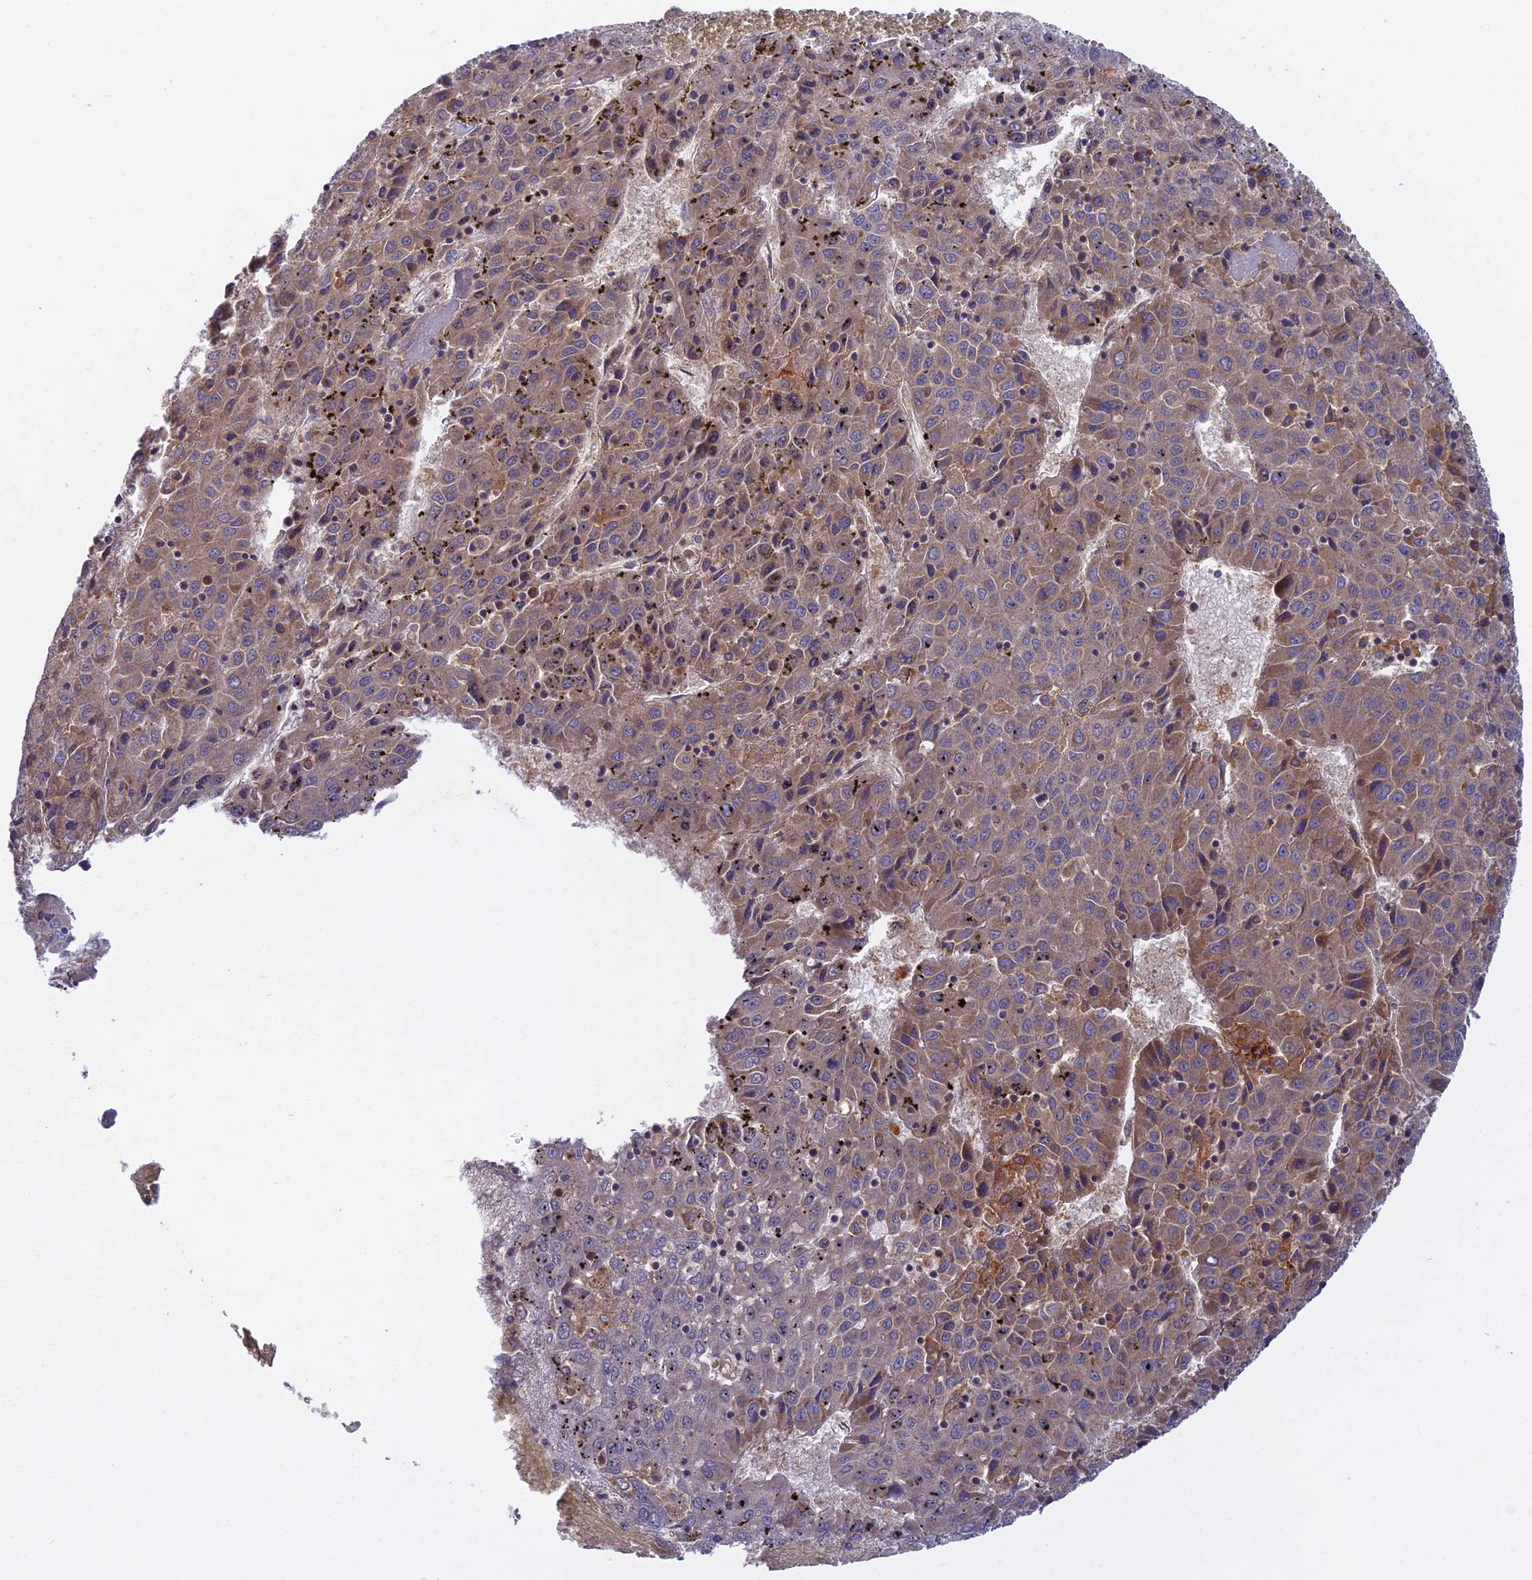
{"staining": {"intensity": "moderate", "quantity": "<25%", "location": "cytoplasmic/membranous"}, "tissue": "liver cancer", "cell_type": "Tumor cells", "image_type": "cancer", "snomed": [{"axis": "morphology", "description": "Carcinoma, Hepatocellular, NOS"}, {"axis": "topography", "description": "Liver"}], "caption": "About <25% of tumor cells in hepatocellular carcinoma (liver) demonstrate moderate cytoplasmic/membranous protein positivity as visualized by brown immunohistochemical staining.", "gene": "CCDC167", "patient": {"sex": "female", "age": 53}}